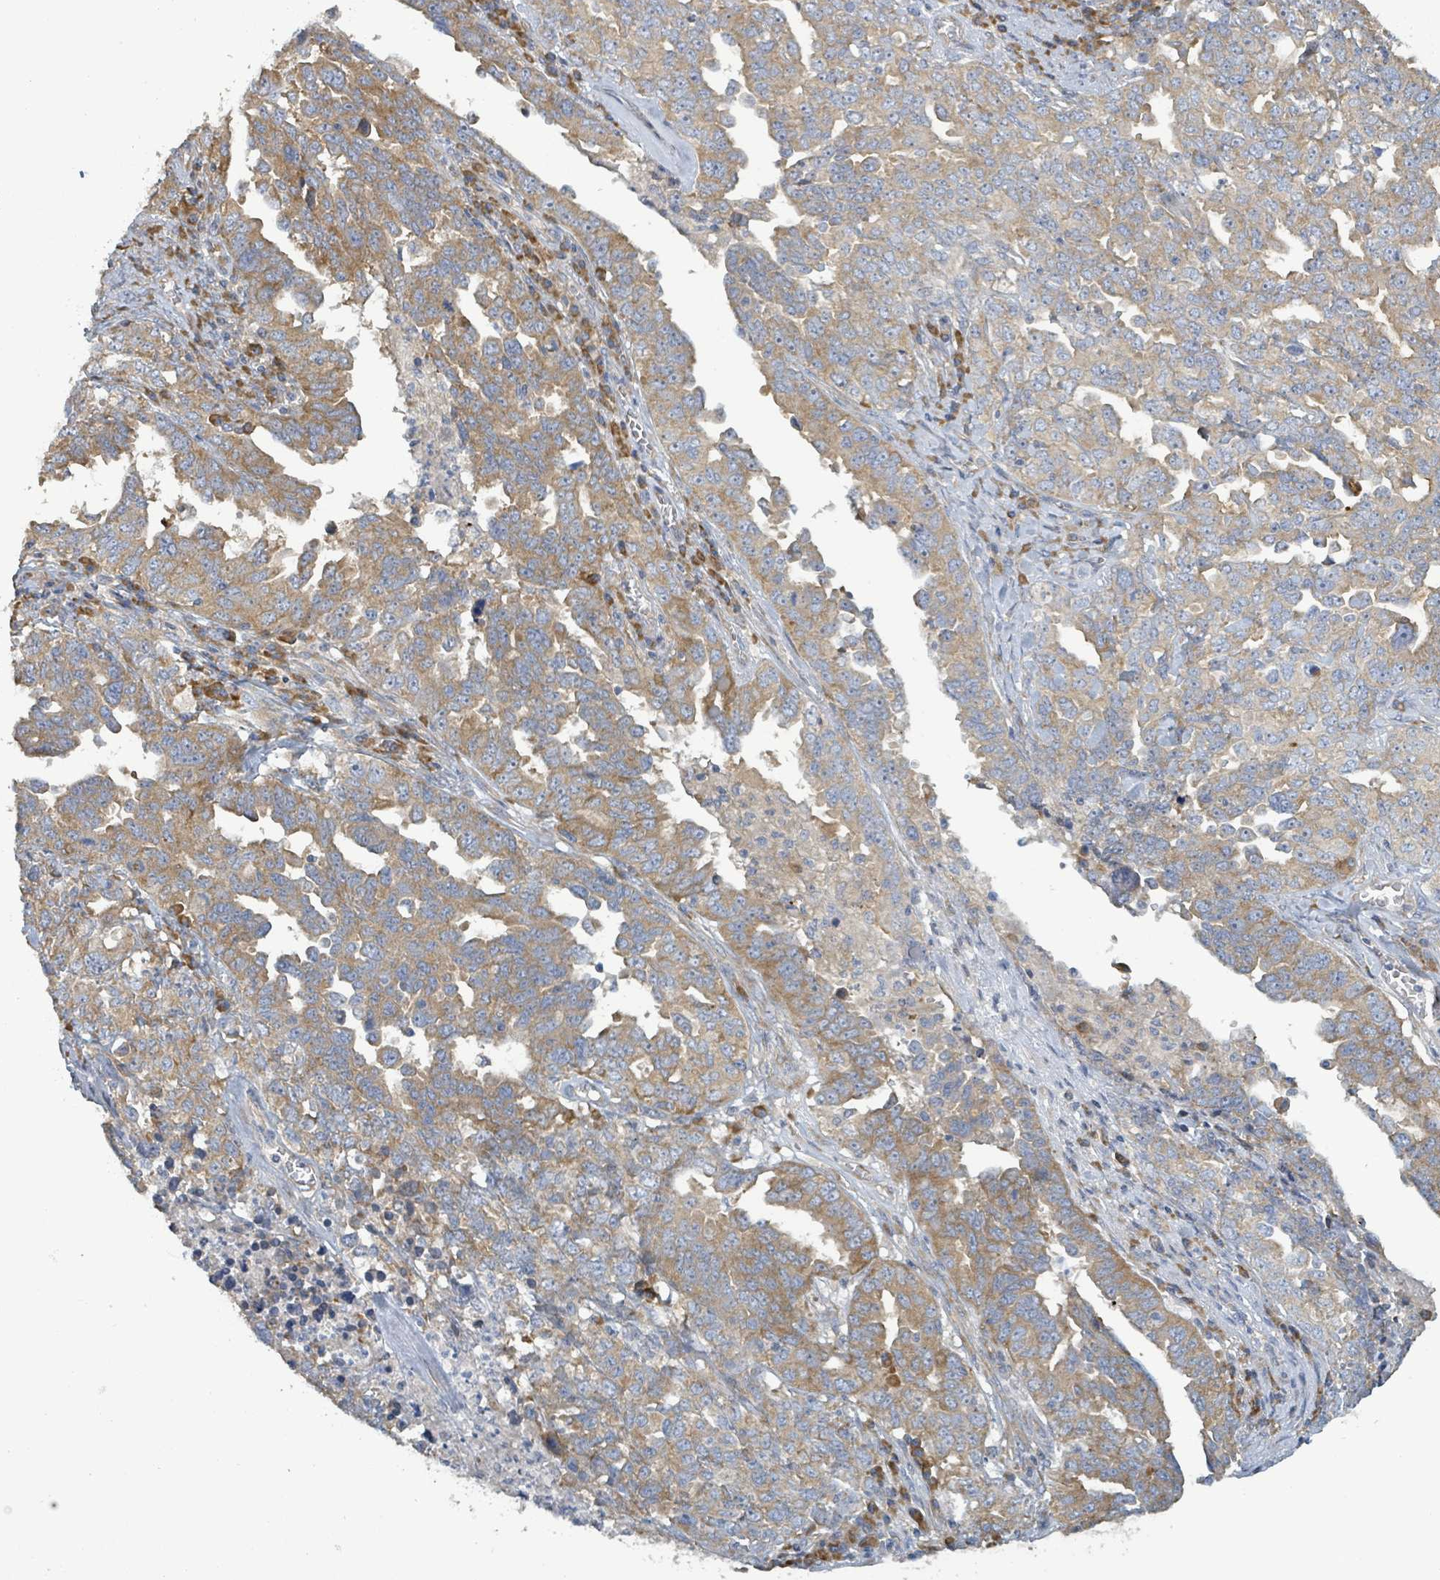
{"staining": {"intensity": "moderate", "quantity": ">75%", "location": "cytoplasmic/membranous"}, "tissue": "ovarian cancer", "cell_type": "Tumor cells", "image_type": "cancer", "snomed": [{"axis": "morphology", "description": "Carcinoma, endometroid"}, {"axis": "topography", "description": "Ovary"}], "caption": "Tumor cells reveal medium levels of moderate cytoplasmic/membranous staining in about >75% of cells in human ovarian cancer (endometroid carcinoma).", "gene": "RPL32", "patient": {"sex": "female", "age": 62}}